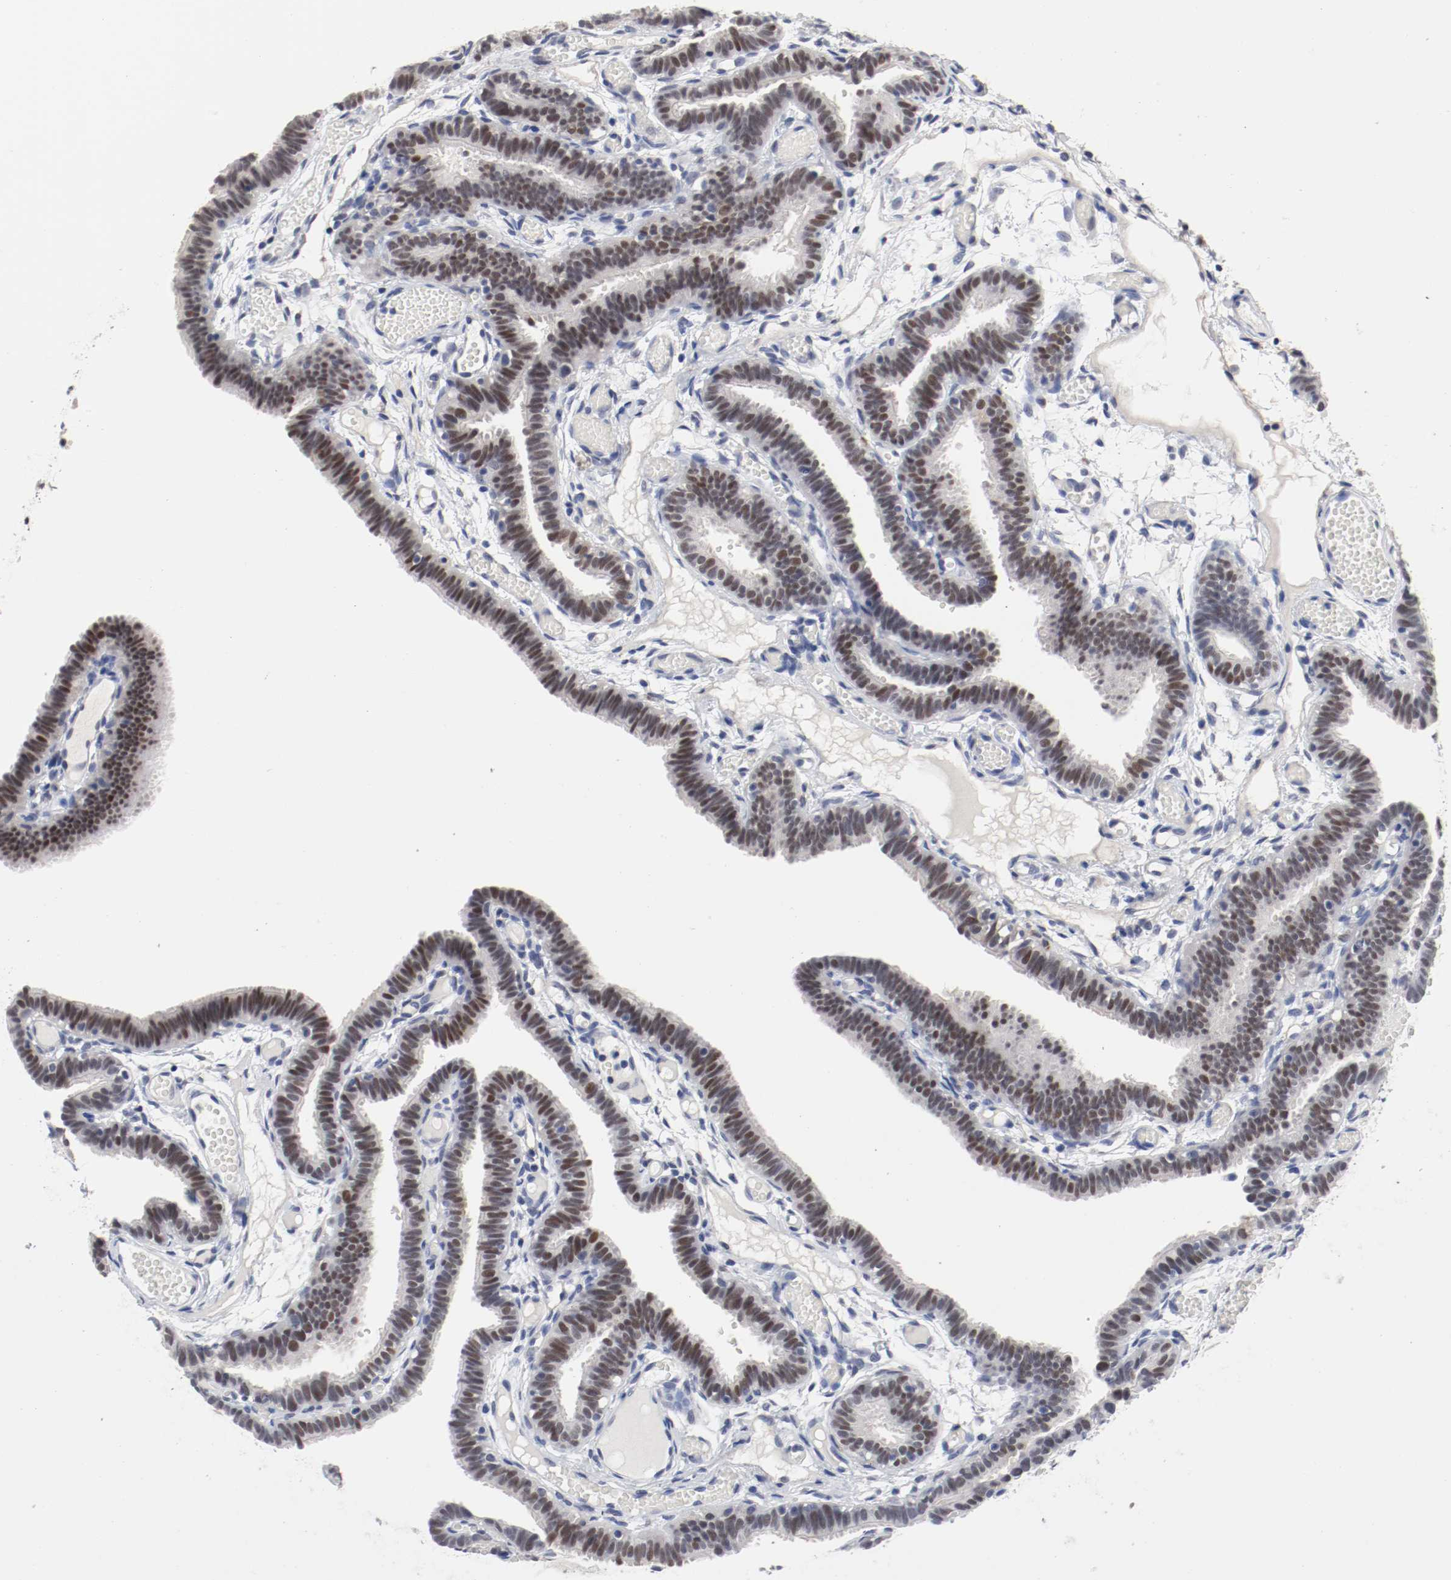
{"staining": {"intensity": "moderate", "quantity": "25%-75%", "location": "nuclear"}, "tissue": "fallopian tube", "cell_type": "Glandular cells", "image_type": "normal", "snomed": [{"axis": "morphology", "description": "Normal tissue, NOS"}, {"axis": "topography", "description": "Fallopian tube"}], "caption": "Protein staining demonstrates moderate nuclear expression in approximately 25%-75% of glandular cells in normal fallopian tube.", "gene": "ANKLE2", "patient": {"sex": "female", "age": 29}}